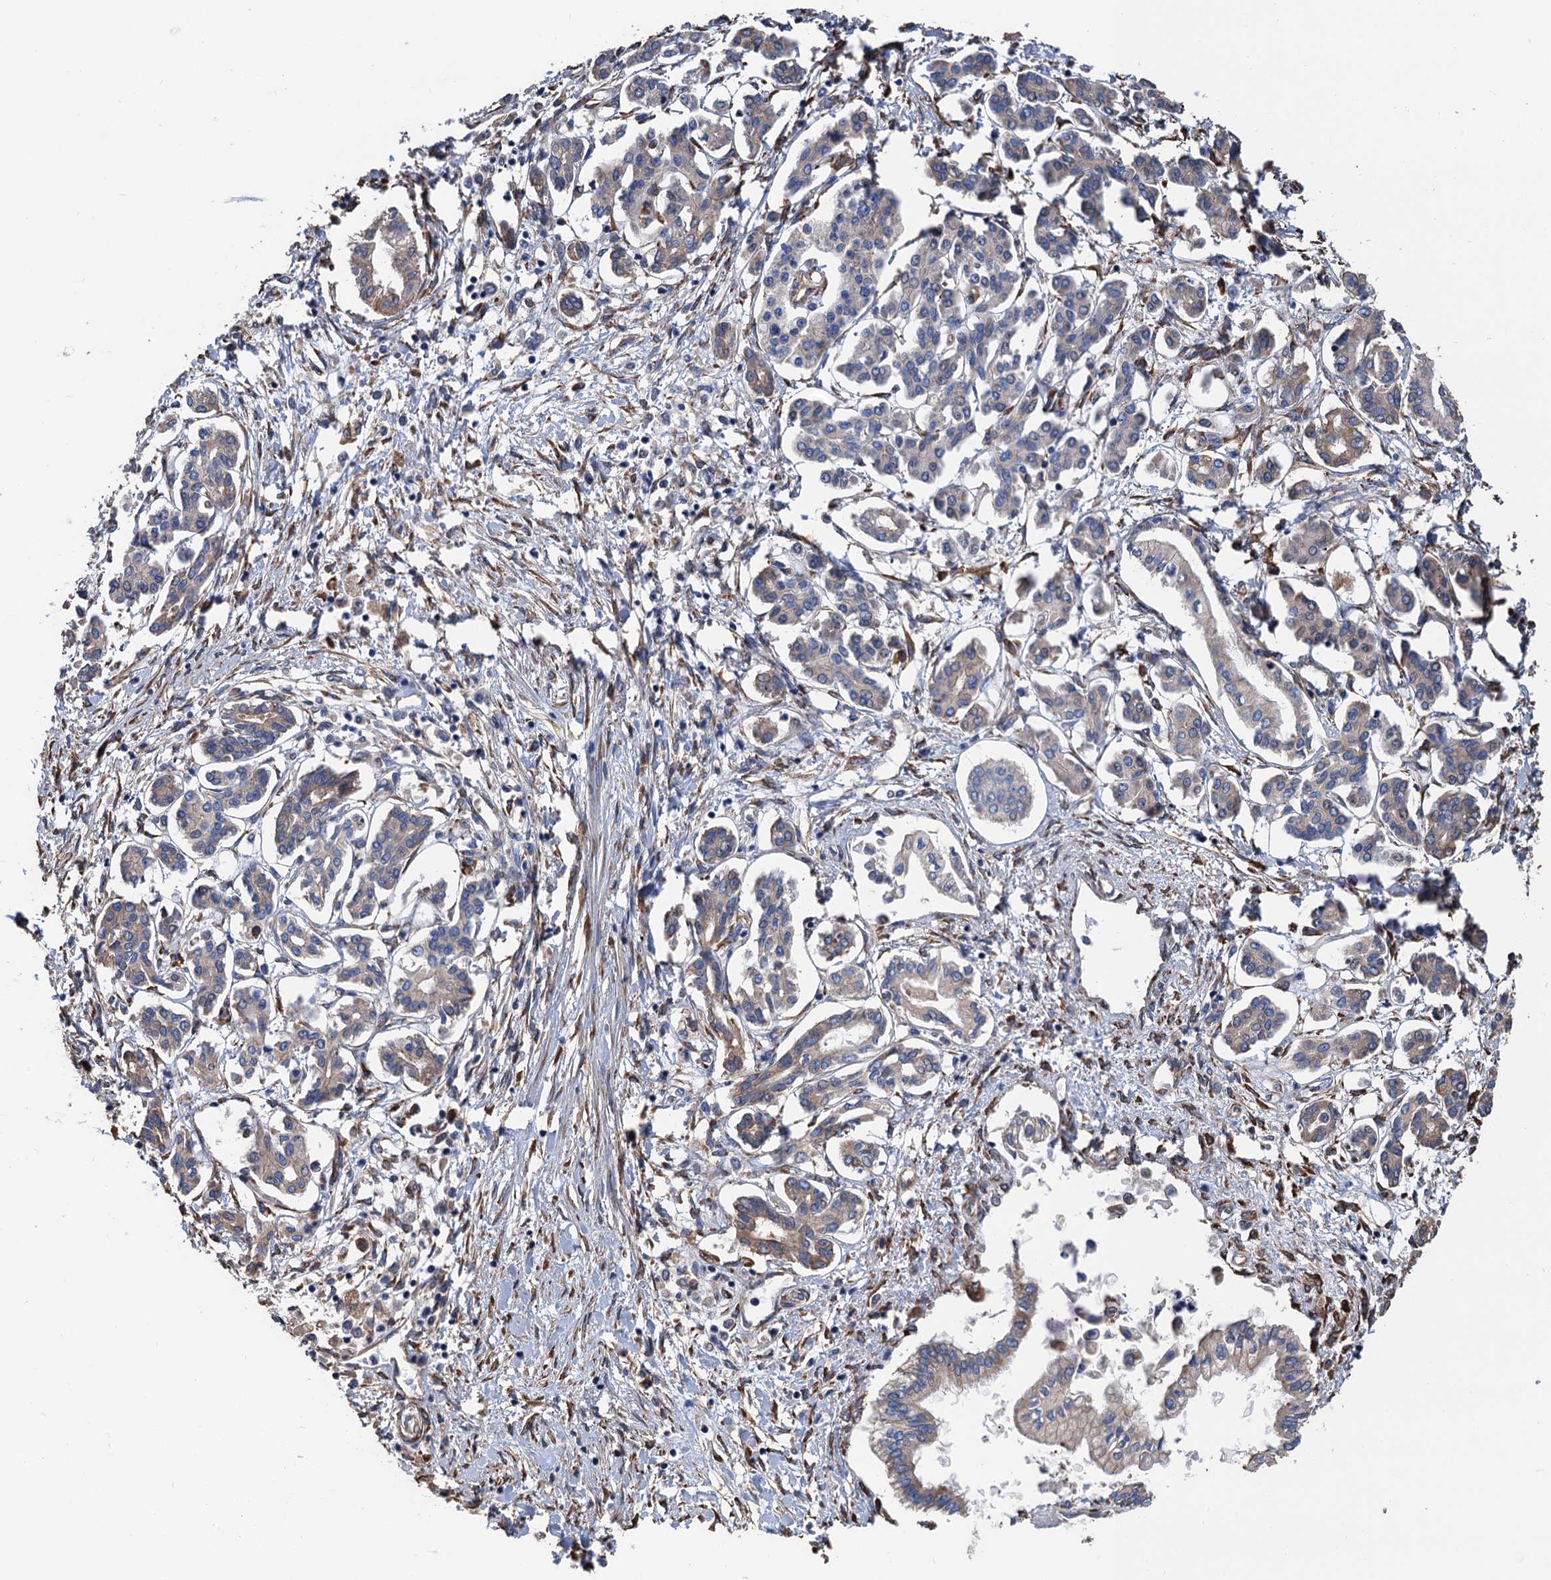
{"staining": {"intensity": "weak", "quantity": "<25%", "location": "cytoplasmic/membranous"}, "tissue": "pancreatic cancer", "cell_type": "Tumor cells", "image_type": "cancer", "snomed": [{"axis": "morphology", "description": "Adenocarcinoma, NOS"}, {"axis": "topography", "description": "Pancreas"}], "caption": "DAB immunohistochemical staining of human pancreatic adenocarcinoma shows no significant staining in tumor cells.", "gene": "CNNM1", "patient": {"sex": "female", "age": 50}}